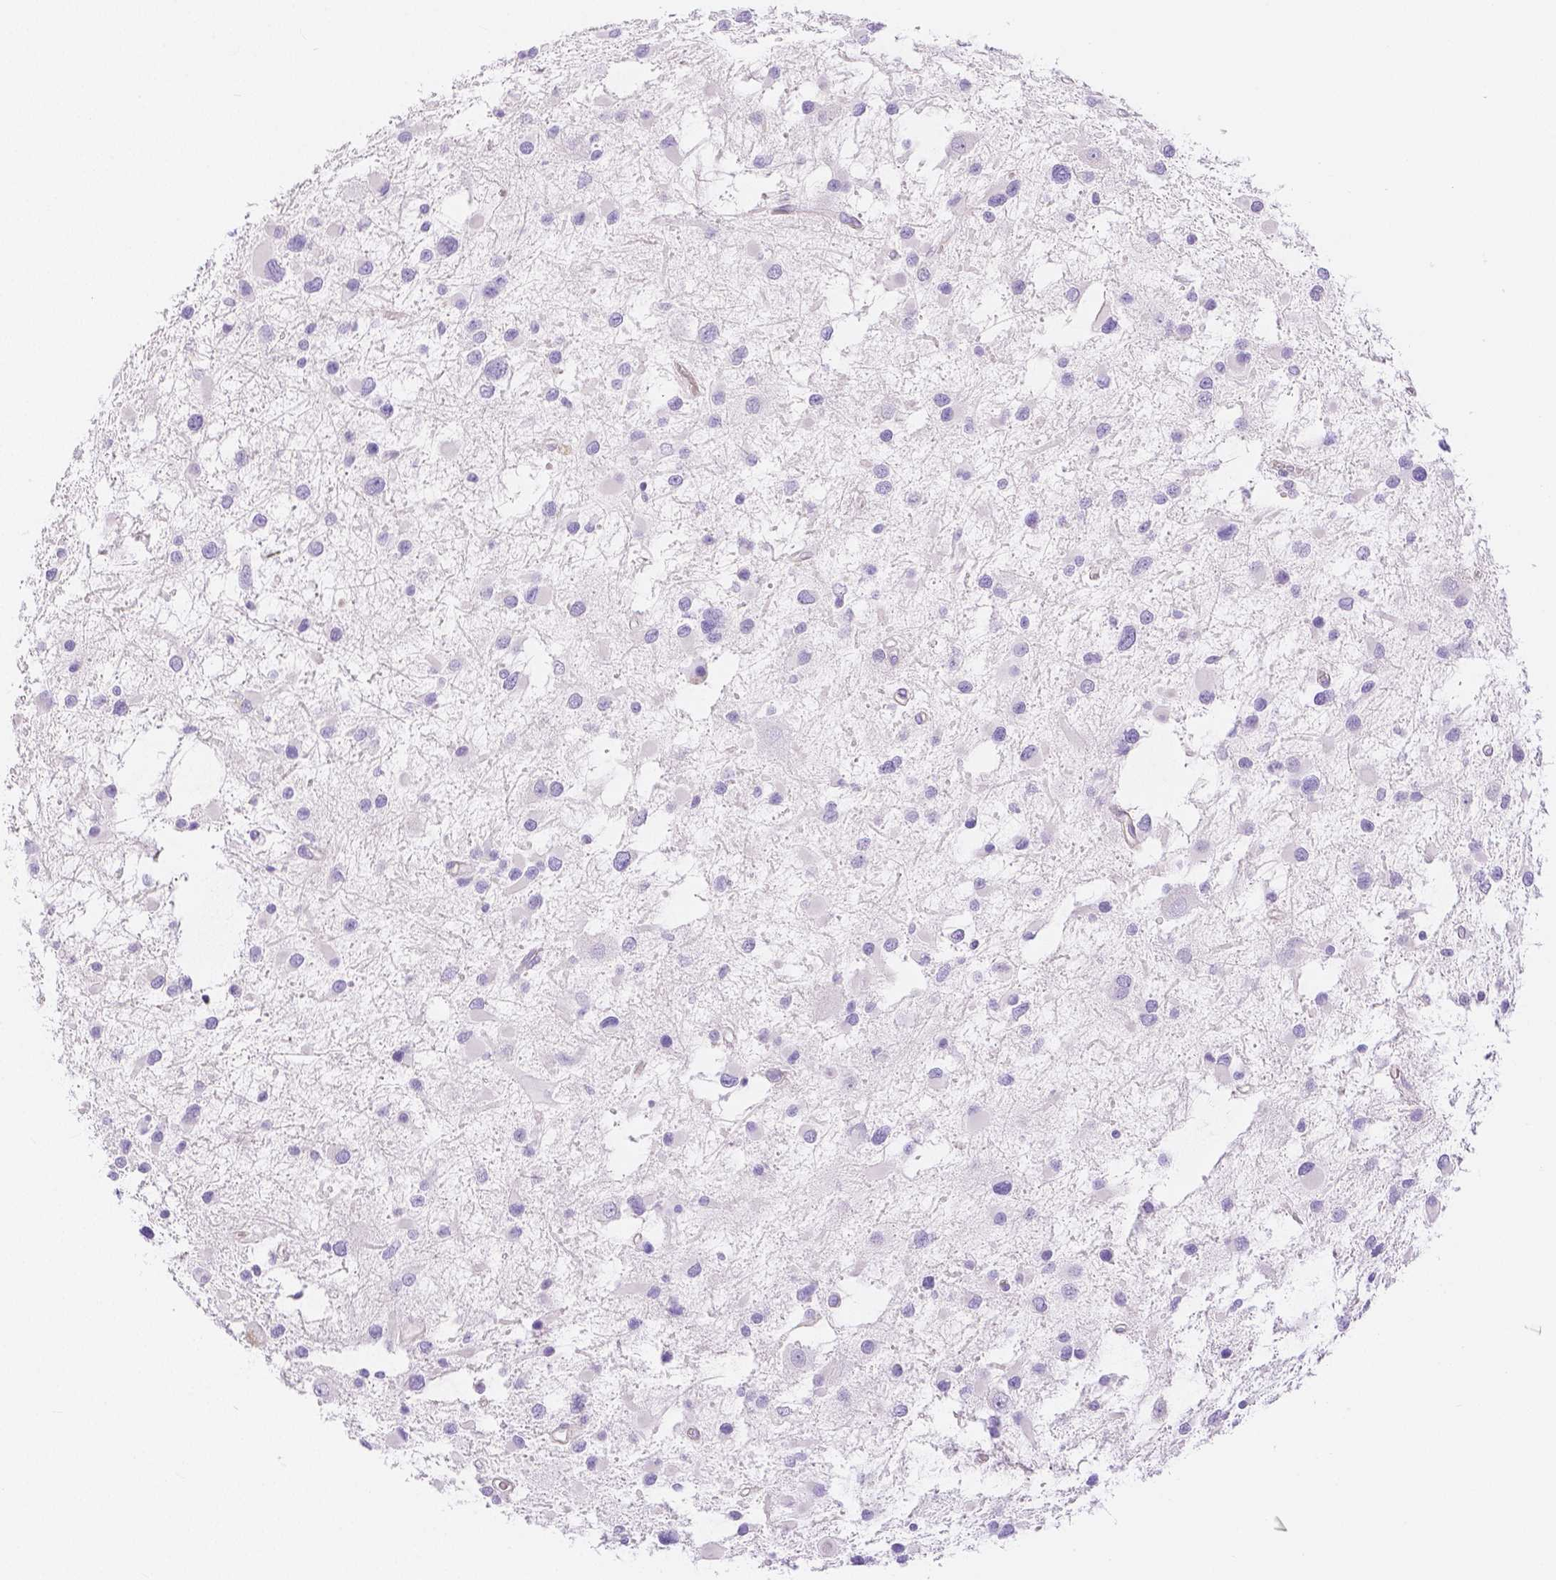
{"staining": {"intensity": "negative", "quantity": "none", "location": "none"}, "tissue": "glioma", "cell_type": "Tumor cells", "image_type": "cancer", "snomed": [{"axis": "morphology", "description": "Glioma, malignant, Low grade"}, {"axis": "topography", "description": "Brain"}], "caption": "Immunohistochemistry of human malignant low-grade glioma displays no positivity in tumor cells. (Stains: DAB (3,3'-diaminobenzidine) immunohistochemistry (IHC) with hematoxylin counter stain, Microscopy: brightfield microscopy at high magnification).", "gene": "SLC27A5", "patient": {"sex": "female", "age": 32}}